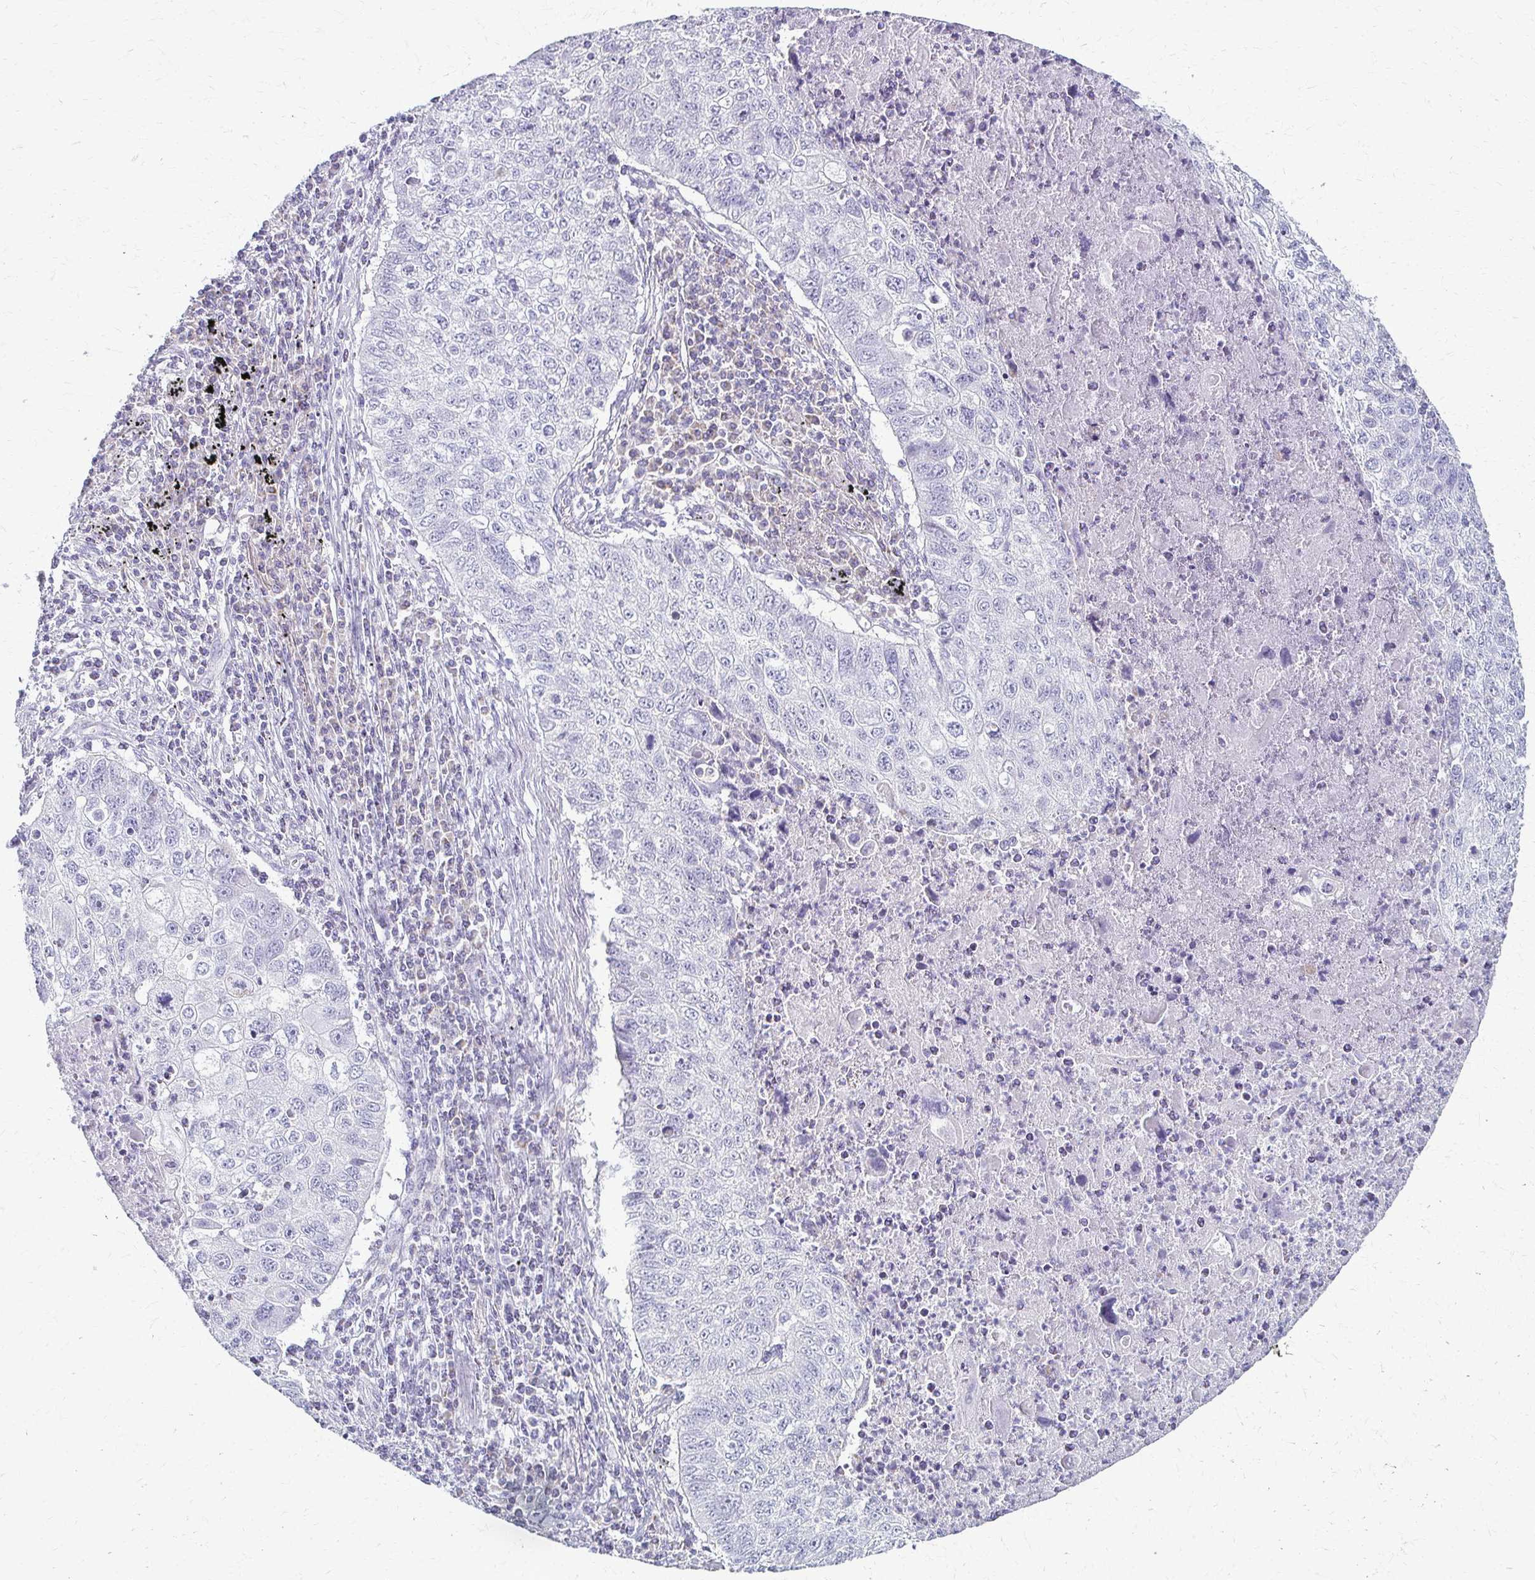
{"staining": {"intensity": "negative", "quantity": "none", "location": "none"}, "tissue": "lung cancer", "cell_type": "Tumor cells", "image_type": "cancer", "snomed": [{"axis": "morphology", "description": "Normal morphology"}, {"axis": "morphology", "description": "Aneuploidy"}, {"axis": "morphology", "description": "Squamous cell carcinoma, NOS"}, {"axis": "topography", "description": "Lymph node"}, {"axis": "topography", "description": "Lung"}], "caption": "Immunohistochemical staining of lung squamous cell carcinoma reveals no significant expression in tumor cells. (DAB (3,3'-diaminobenzidine) immunohistochemistry visualized using brightfield microscopy, high magnification).", "gene": "FCGR2B", "patient": {"sex": "female", "age": 76}}